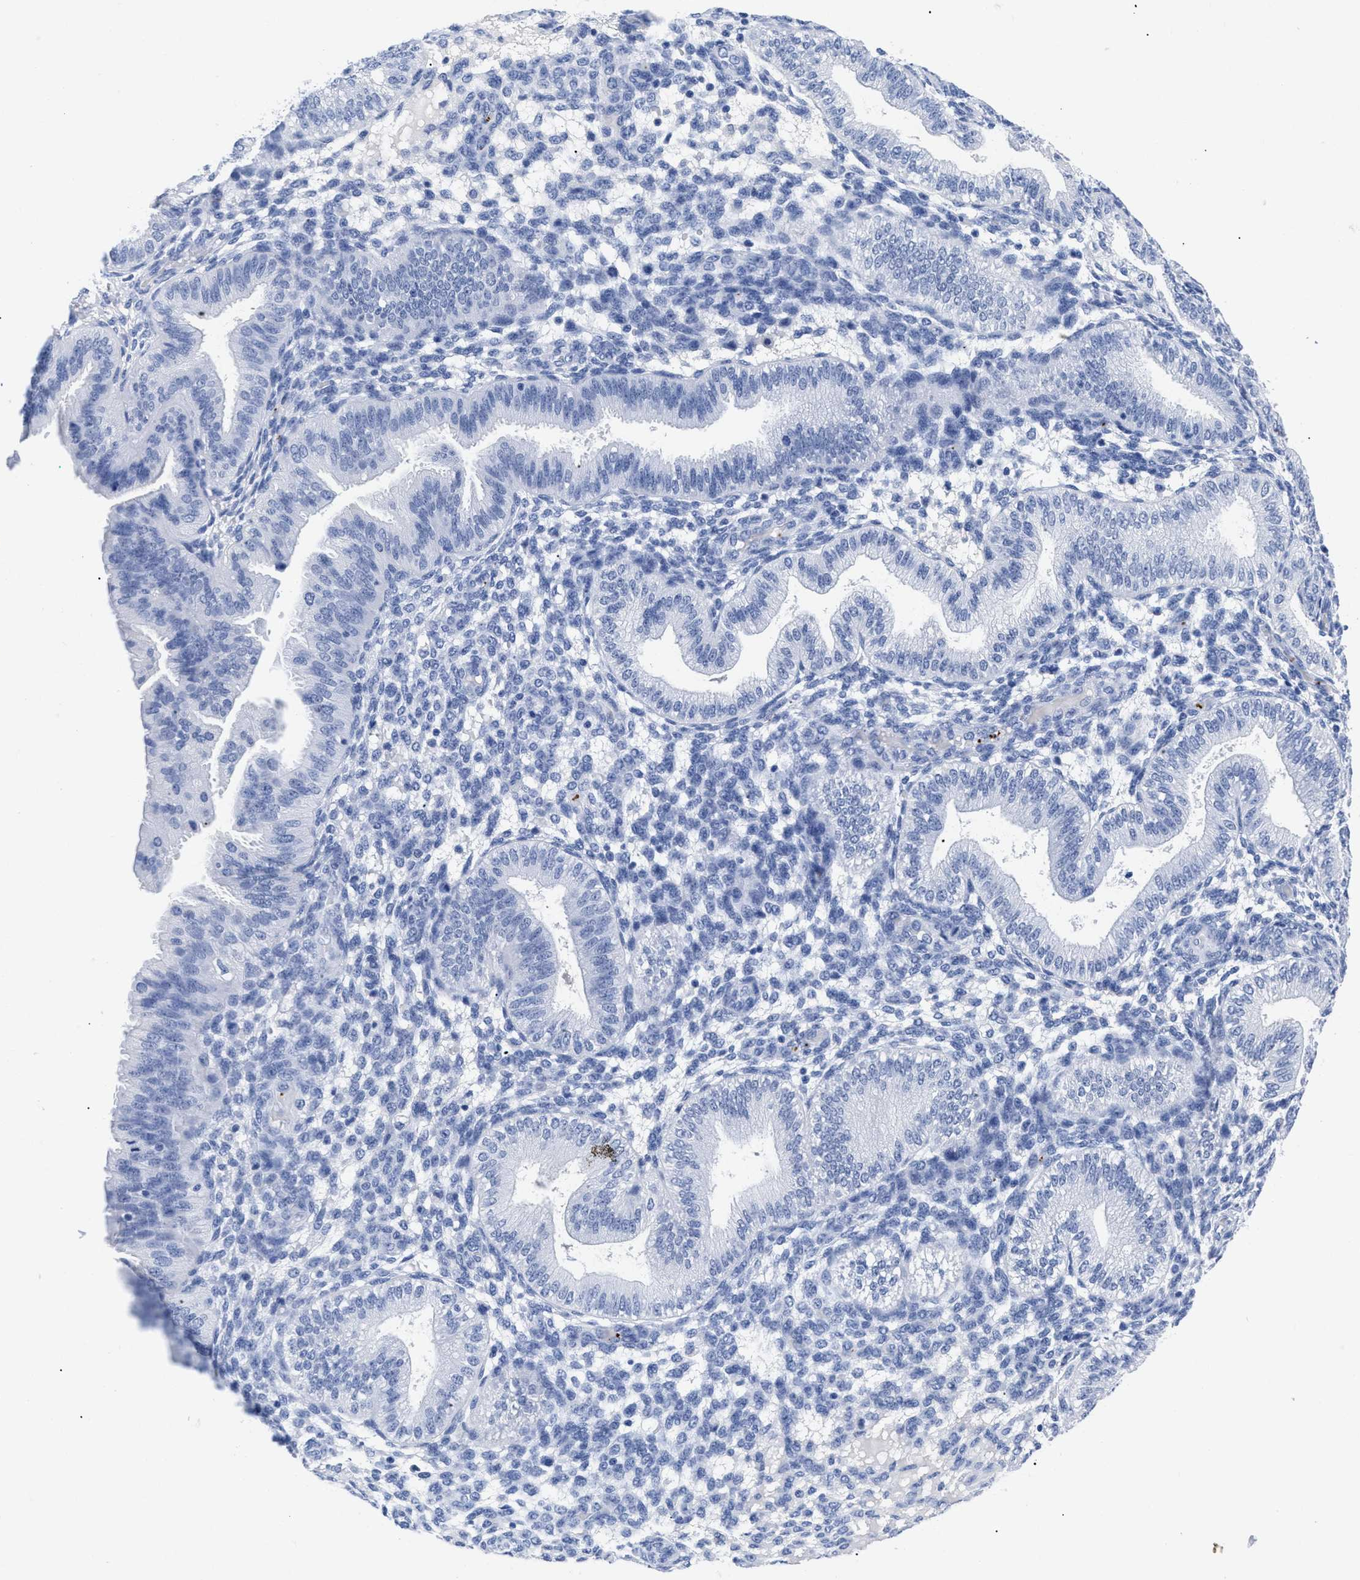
{"staining": {"intensity": "negative", "quantity": "none", "location": "none"}, "tissue": "endometrium", "cell_type": "Cells in endometrial stroma", "image_type": "normal", "snomed": [{"axis": "morphology", "description": "Normal tissue, NOS"}, {"axis": "topography", "description": "Endometrium"}], "caption": "Micrograph shows no protein staining in cells in endometrial stroma of unremarkable endometrium.", "gene": "TREML1", "patient": {"sex": "female", "age": 39}}